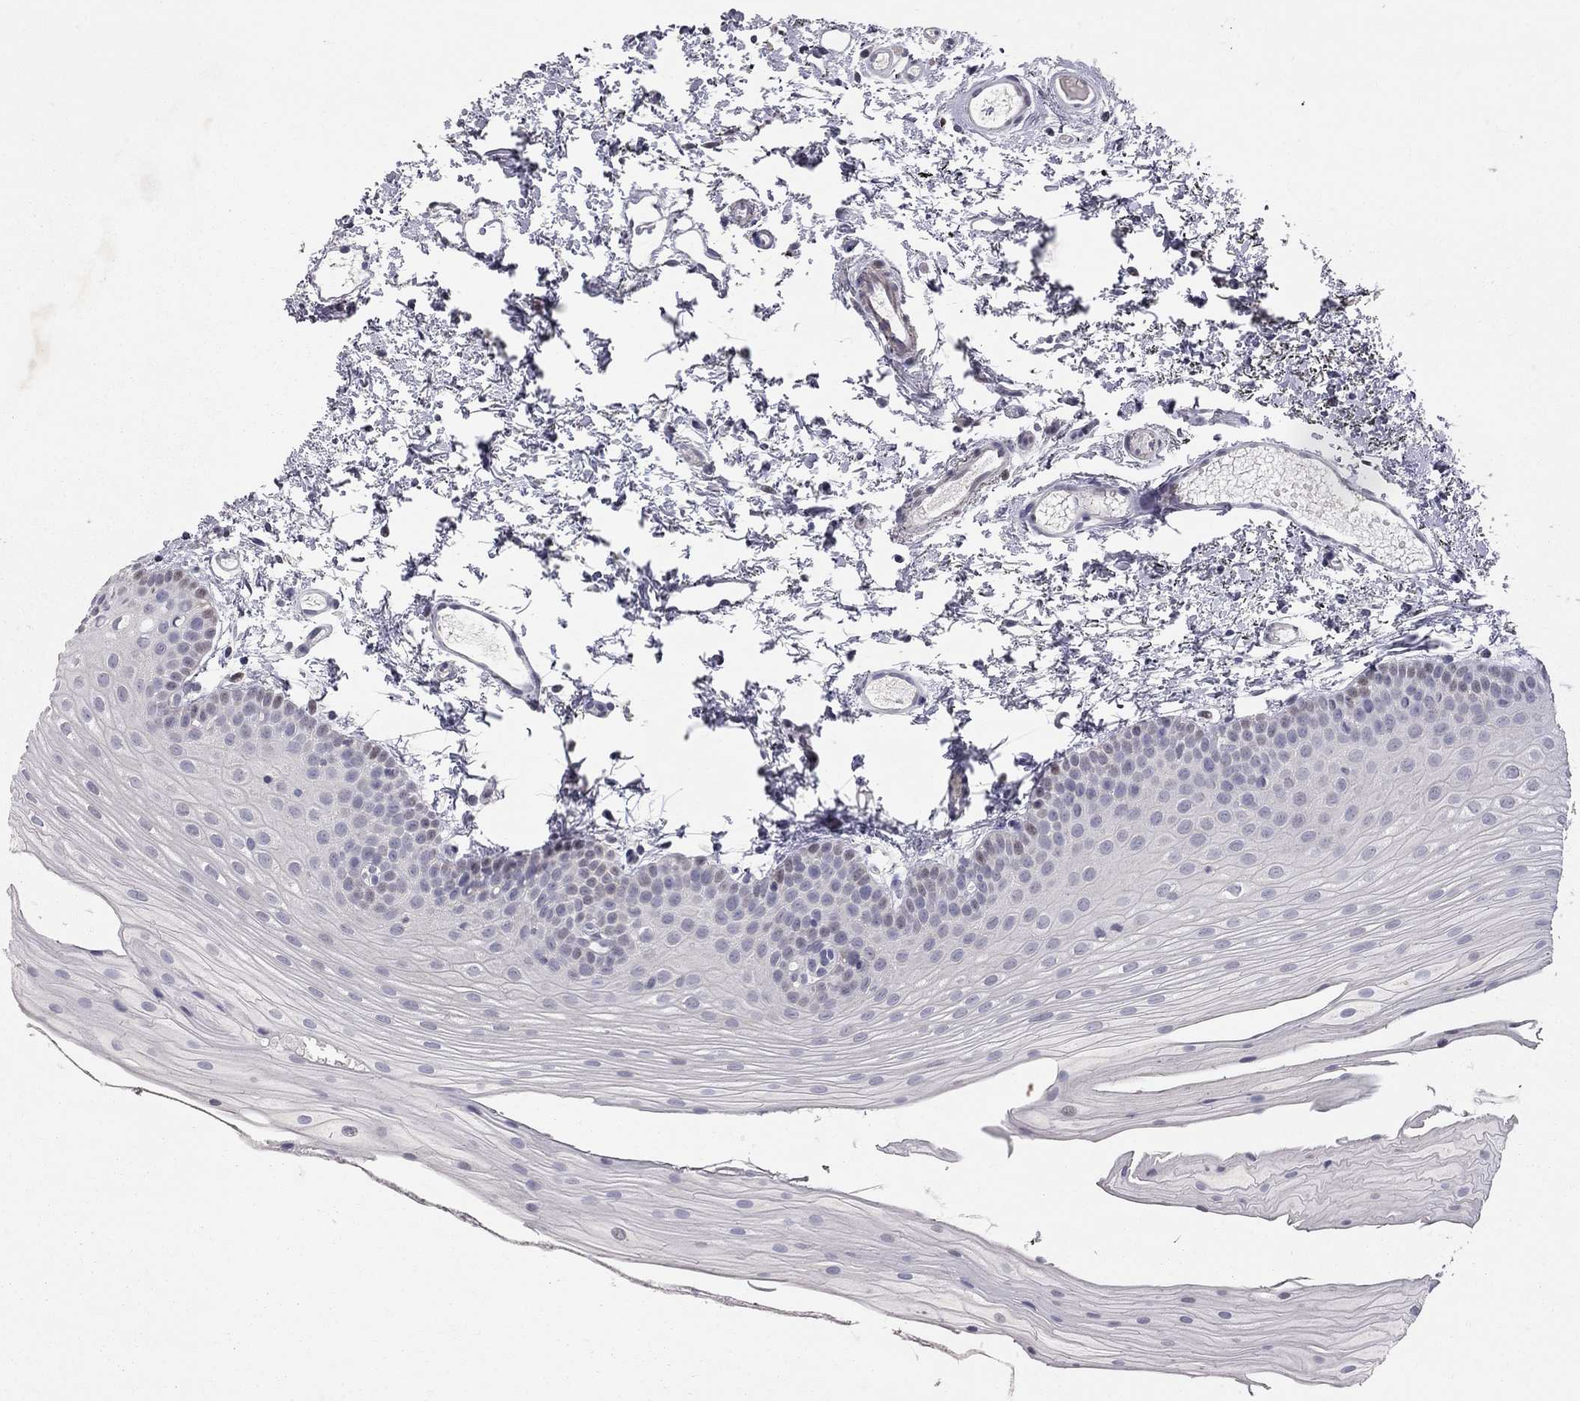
{"staining": {"intensity": "negative", "quantity": "none", "location": "none"}, "tissue": "oral mucosa", "cell_type": "Squamous epithelial cells", "image_type": "normal", "snomed": [{"axis": "morphology", "description": "Normal tissue, NOS"}, {"axis": "topography", "description": "Oral tissue"}], "caption": "The micrograph demonstrates no significant expression in squamous epithelial cells of oral mucosa.", "gene": "HDAC3", "patient": {"sex": "female", "age": 57}}